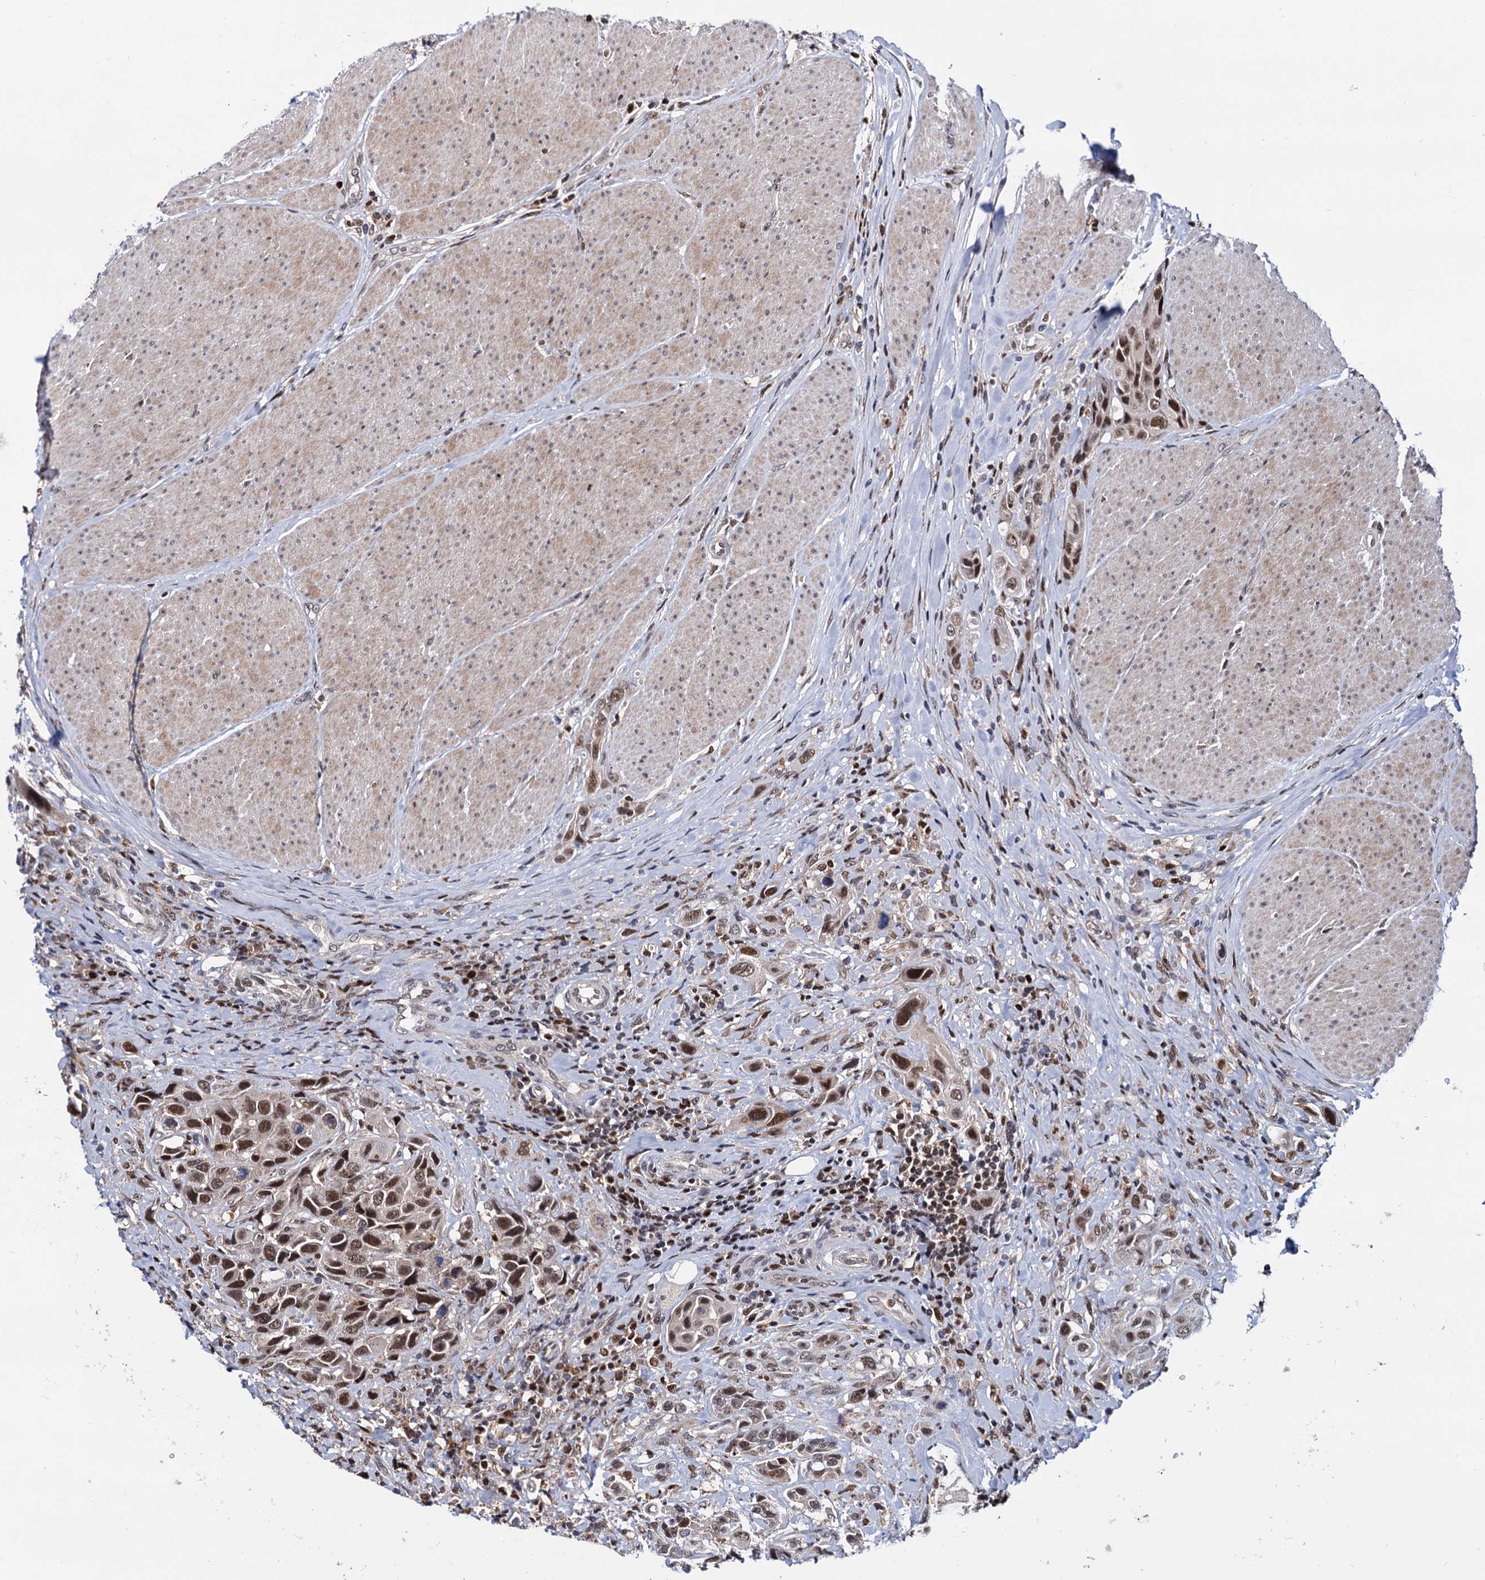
{"staining": {"intensity": "moderate", "quantity": ">75%", "location": "nuclear"}, "tissue": "urothelial cancer", "cell_type": "Tumor cells", "image_type": "cancer", "snomed": [{"axis": "morphology", "description": "Urothelial carcinoma, High grade"}, {"axis": "topography", "description": "Urinary bladder"}], "caption": "Brown immunohistochemical staining in urothelial cancer reveals moderate nuclear expression in about >75% of tumor cells.", "gene": "RNASEH2B", "patient": {"sex": "male", "age": 50}}